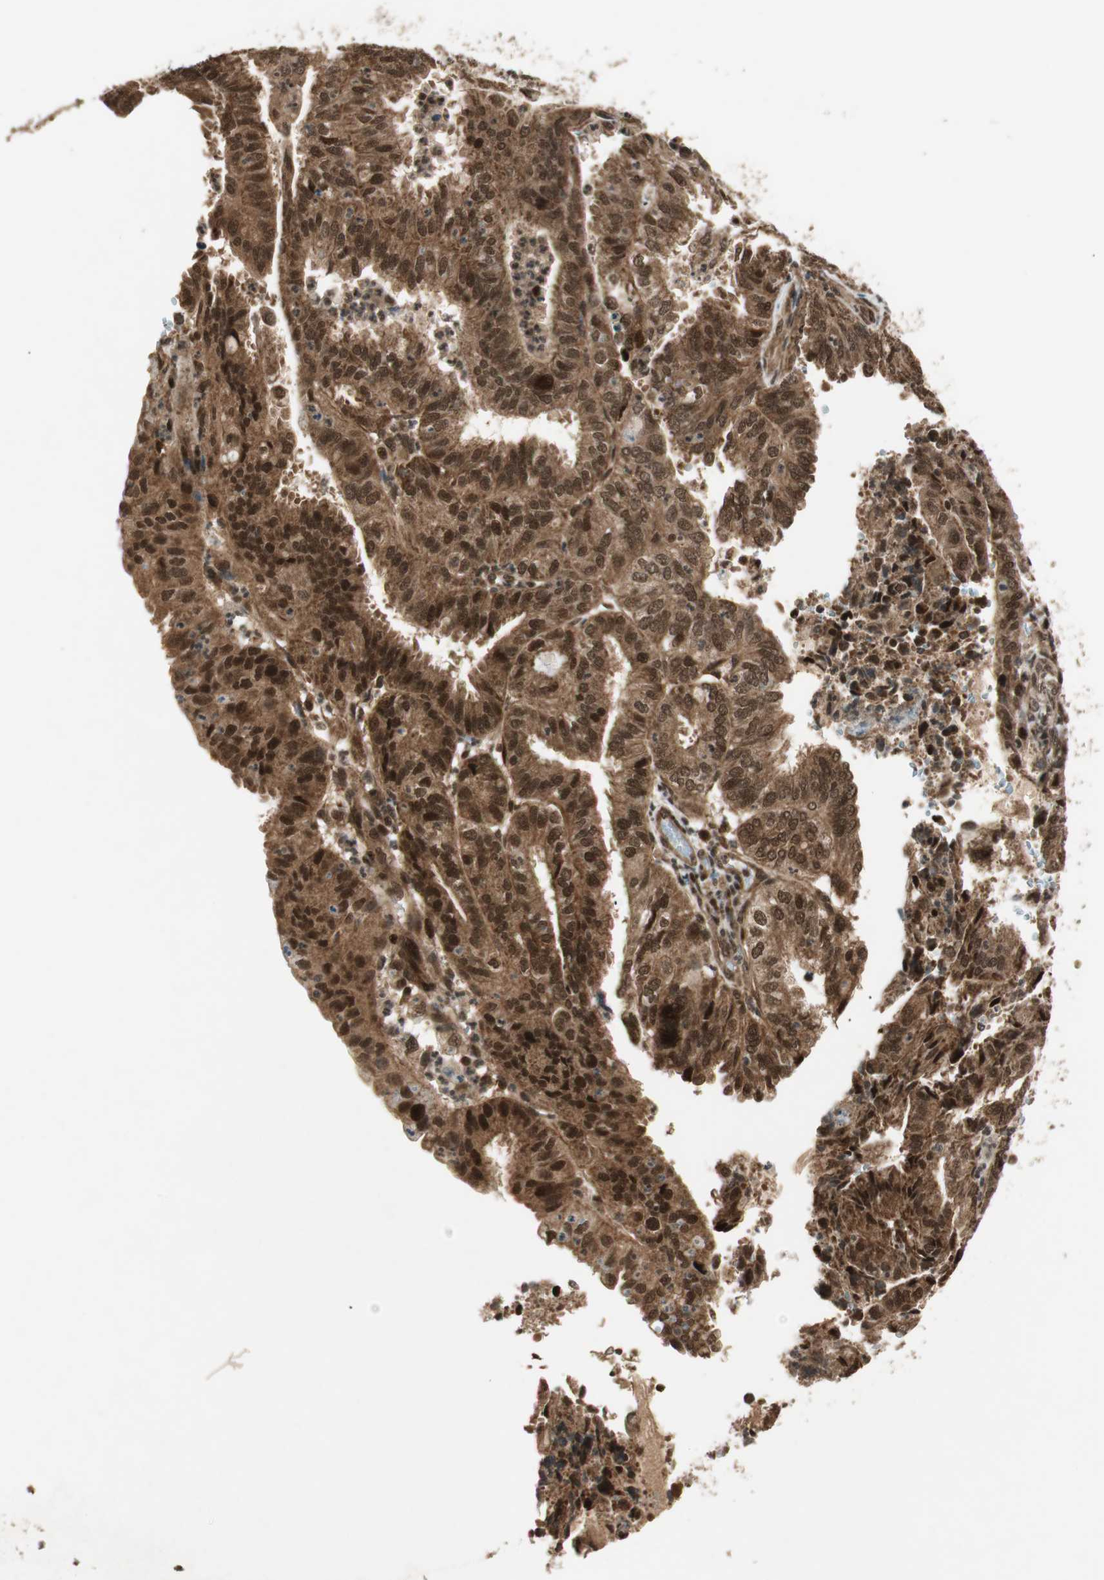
{"staining": {"intensity": "strong", "quantity": ">75%", "location": "cytoplasmic/membranous,nuclear"}, "tissue": "endometrial cancer", "cell_type": "Tumor cells", "image_type": "cancer", "snomed": [{"axis": "morphology", "description": "Adenocarcinoma, NOS"}, {"axis": "topography", "description": "Uterus"}], "caption": "Immunohistochemical staining of human endometrial cancer (adenocarcinoma) exhibits high levels of strong cytoplasmic/membranous and nuclear protein staining in approximately >75% of tumor cells.", "gene": "RPA3", "patient": {"sex": "female", "age": 60}}